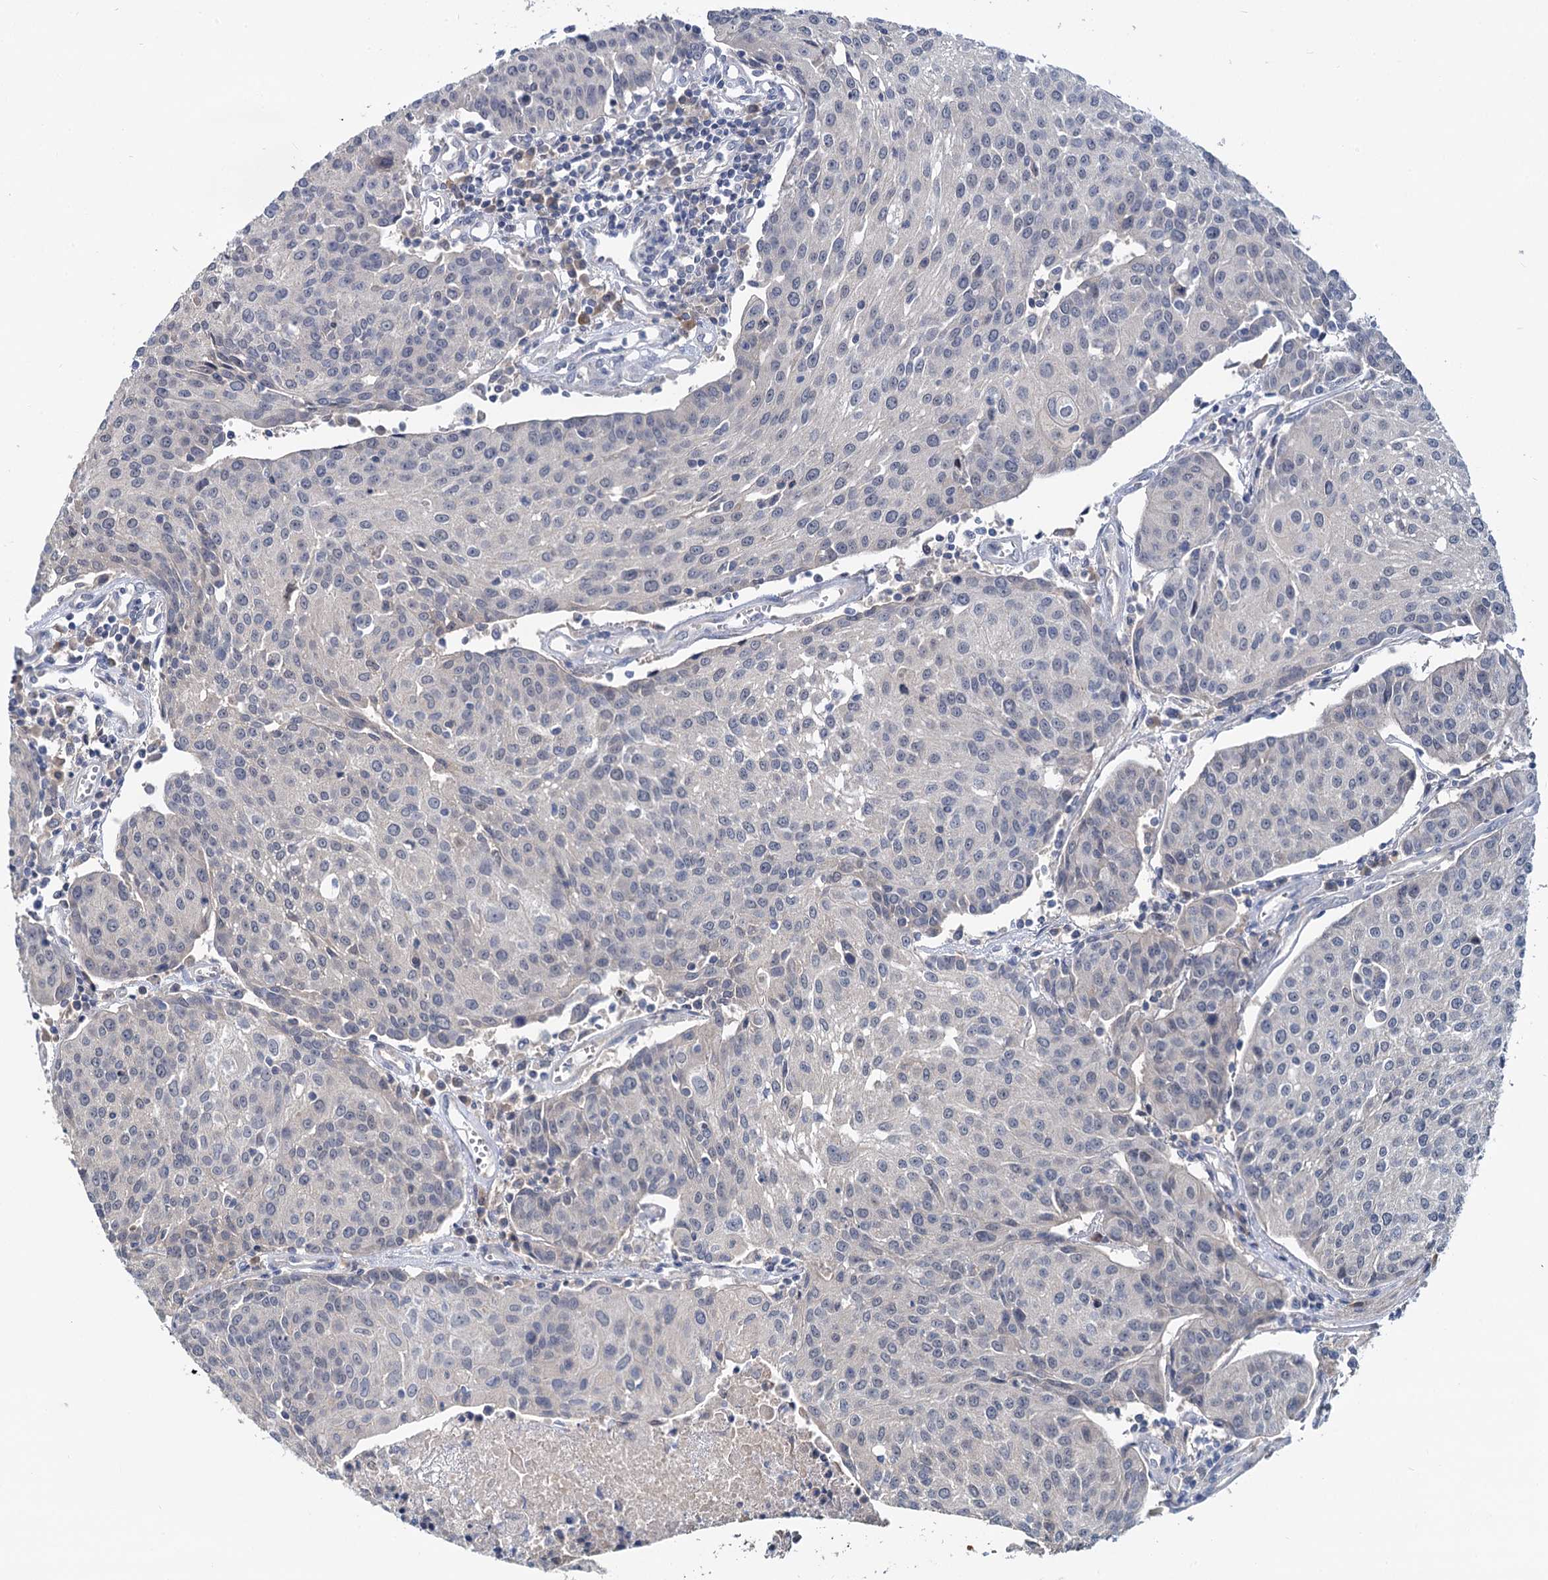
{"staining": {"intensity": "negative", "quantity": "none", "location": "none"}, "tissue": "urothelial cancer", "cell_type": "Tumor cells", "image_type": "cancer", "snomed": [{"axis": "morphology", "description": "Urothelial carcinoma, High grade"}, {"axis": "topography", "description": "Urinary bladder"}], "caption": "DAB (3,3'-diaminobenzidine) immunohistochemical staining of high-grade urothelial carcinoma displays no significant positivity in tumor cells.", "gene": "ANKRD42", "patient": {"sex": "female", "age": 85}}